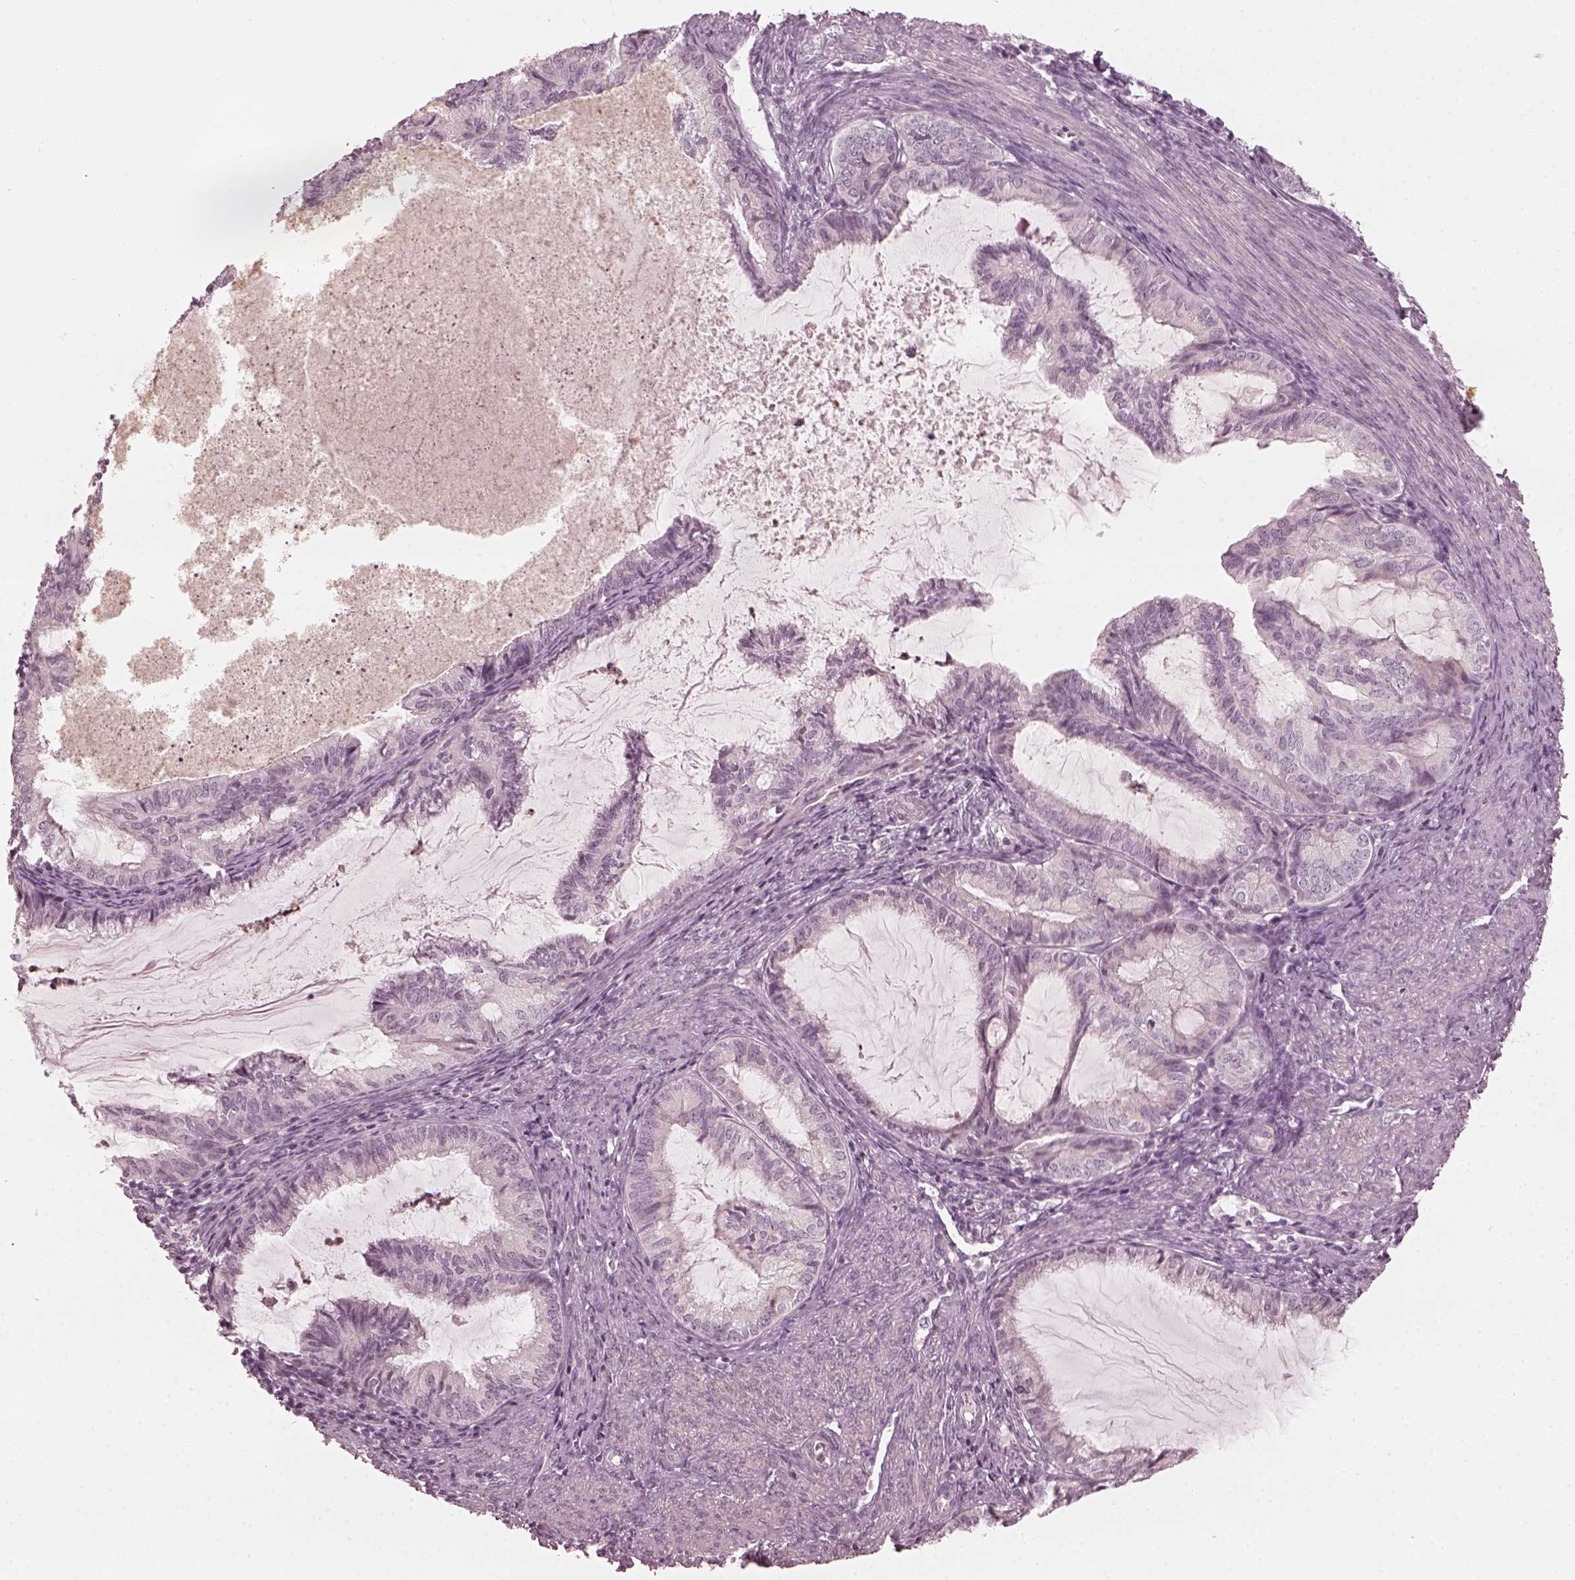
{"staining": {"intensity": "negative", "quantity": "none", "location": "none"}, "tissue": "endometrial cancer", "cell_type": "Tumor cells", "image_type": "cancer", "snomed": [{"axis": "morphology", "description": "Adenocarcinoma, NOS"}, {"axis": "topography", "description": "Endometrium"}], "caption": "The immunohistochemistry (IHC) histopathology image has no significant staining in tumor cells of endometrial adenocarcinoma tissue. (DAB (3,3'-diaminobenzidine) immunohistochemistry with hematoxylin counter stain).", "gene": "CCDC170", "patient": {"sex": "female", "age": 86}}